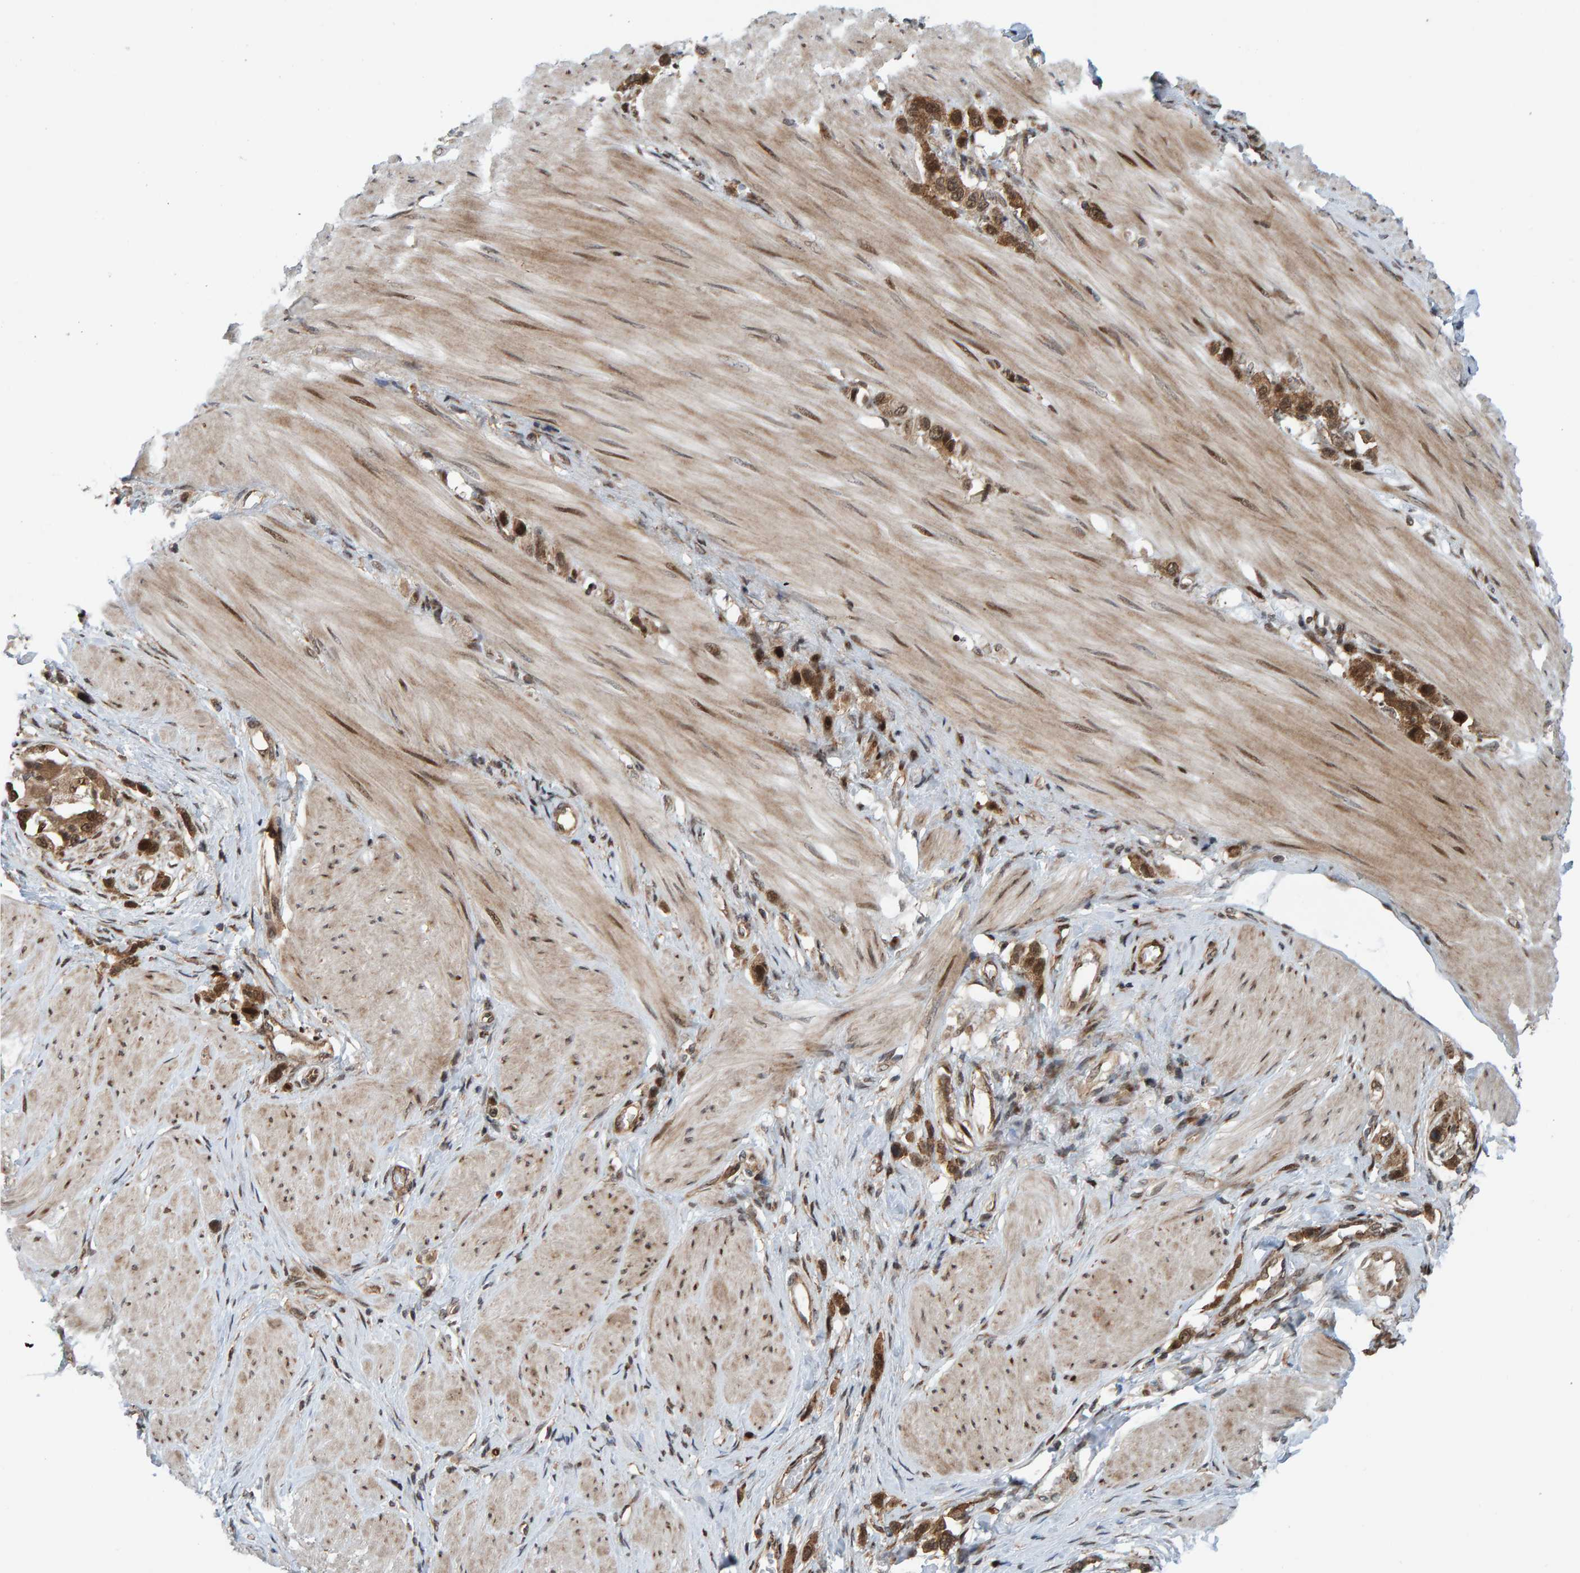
{"staining": {"intensity": "strong", "quantity": ">75%", "location": "cytoplasmic/membranous,nuclear"}, "tissue": "stomach cancer", "cell_type": "Tumor cells", "image_type": "cancer", "snomed": [{"axis": "morphology", "description": "Adenocarcinoma, NOS"}, {"axis": "topography", "description": "Stomach"}], "caption": "Protein staining shows strong cytoplasmic/membranous and nuclear positivity in approximately >75% of tumor cells in adenocarcinoma (stomach).", "gene": "ZNF366", "patient": {"sex": "female", "age": 65}}